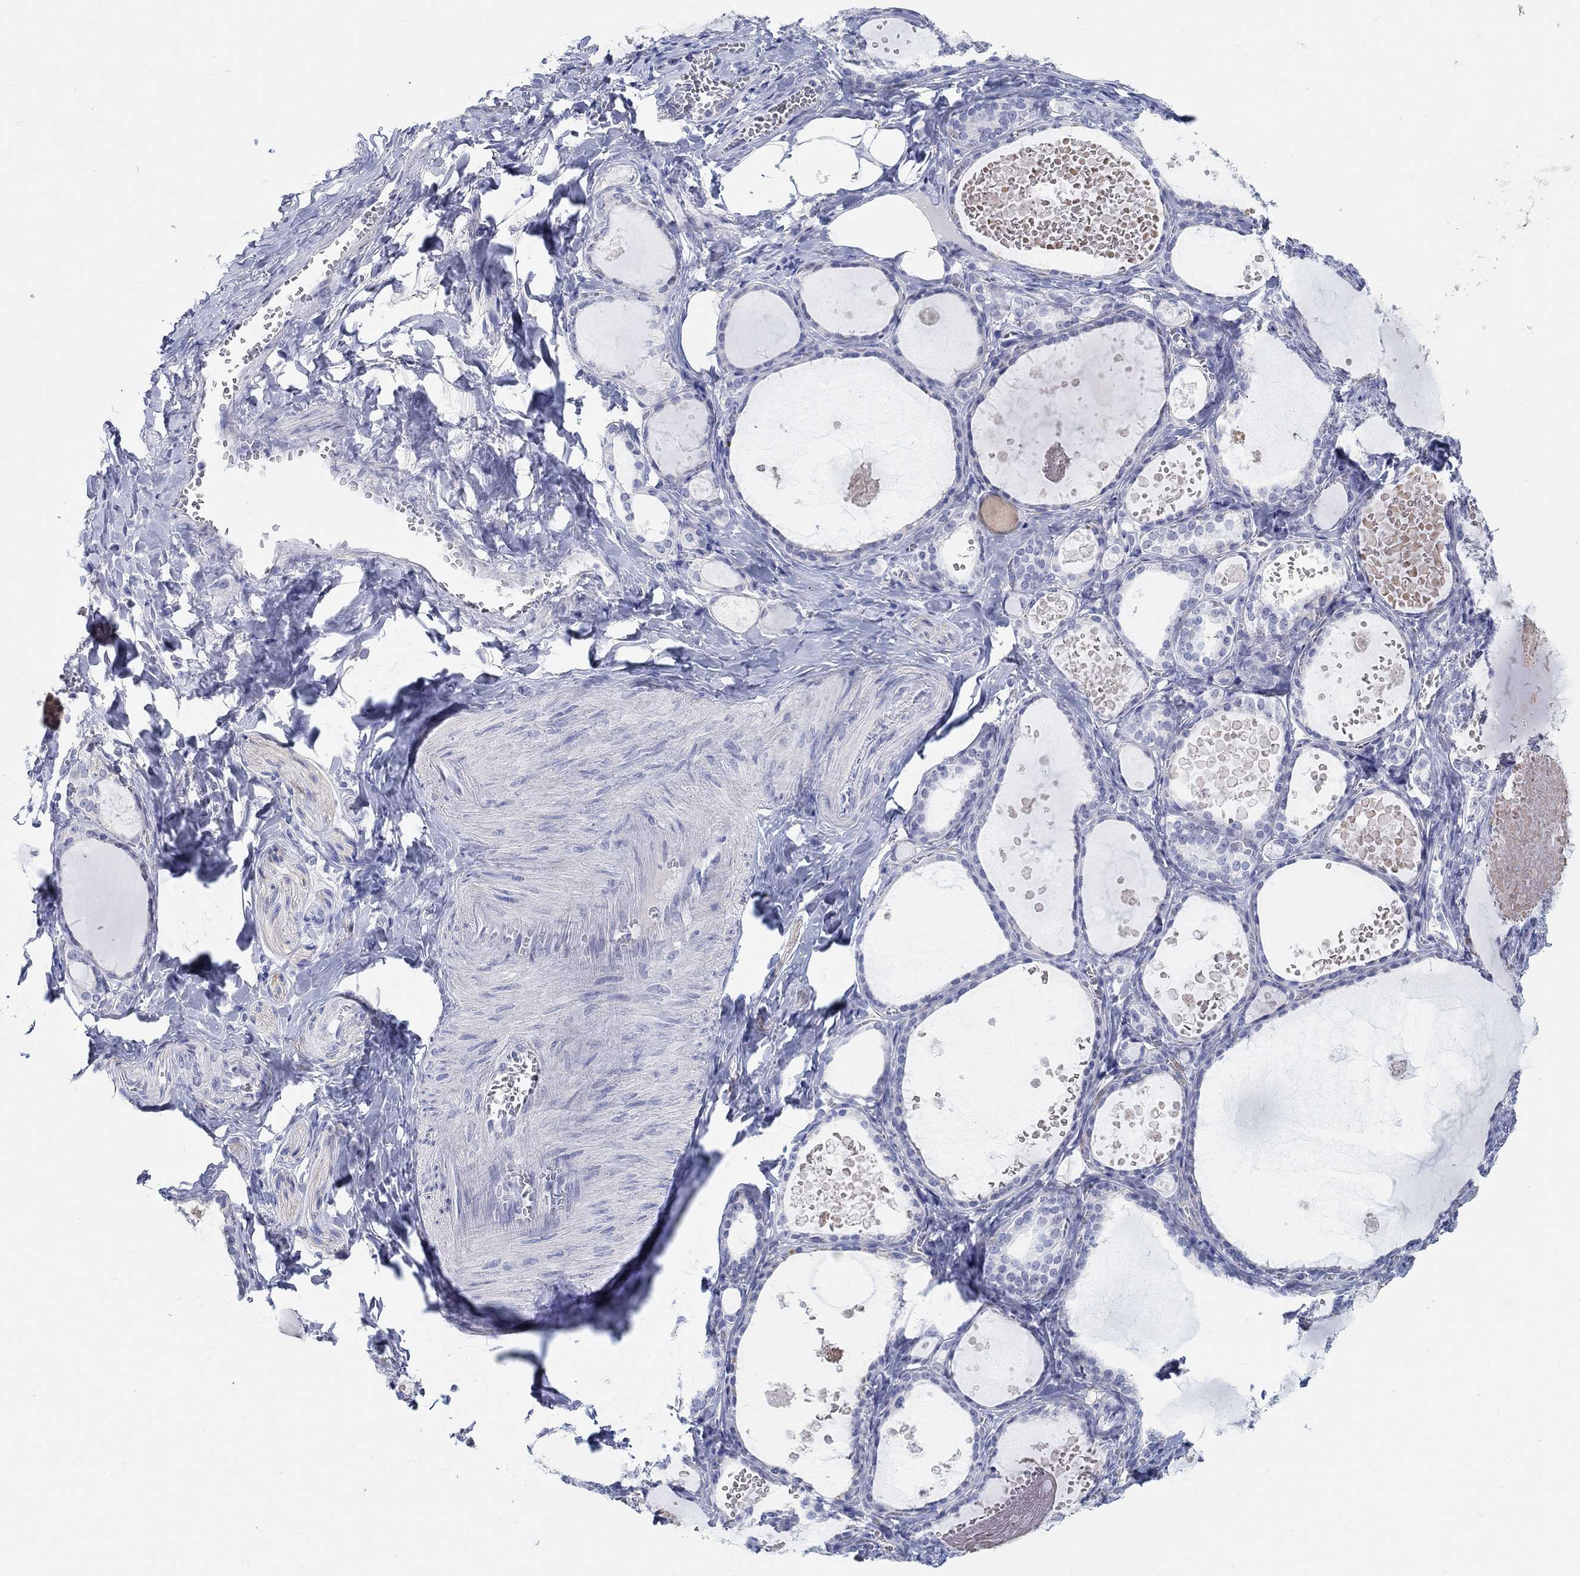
{"staining": {"intensity": "negative", "quantity": "none", "location": "none"}, "tissue": "thyroid gland", "cell_type": "Glandular cells", "image_type": "normal", "snomed": [{"axis": "morphology", "description": "Normal tissue, NOS"}, {"axis": "topography", "description": "Thyroid gland"}], "caption": "Unremarkable thyroid gland was stained to show a protein in brown. There is no significant expression in glandular cells. (DAB (3,3'-diaminobenzidine) immunohistochemistry, high magnification).", "gene": "GRIA3", "patient": {"sex": "female", "age": 56}}